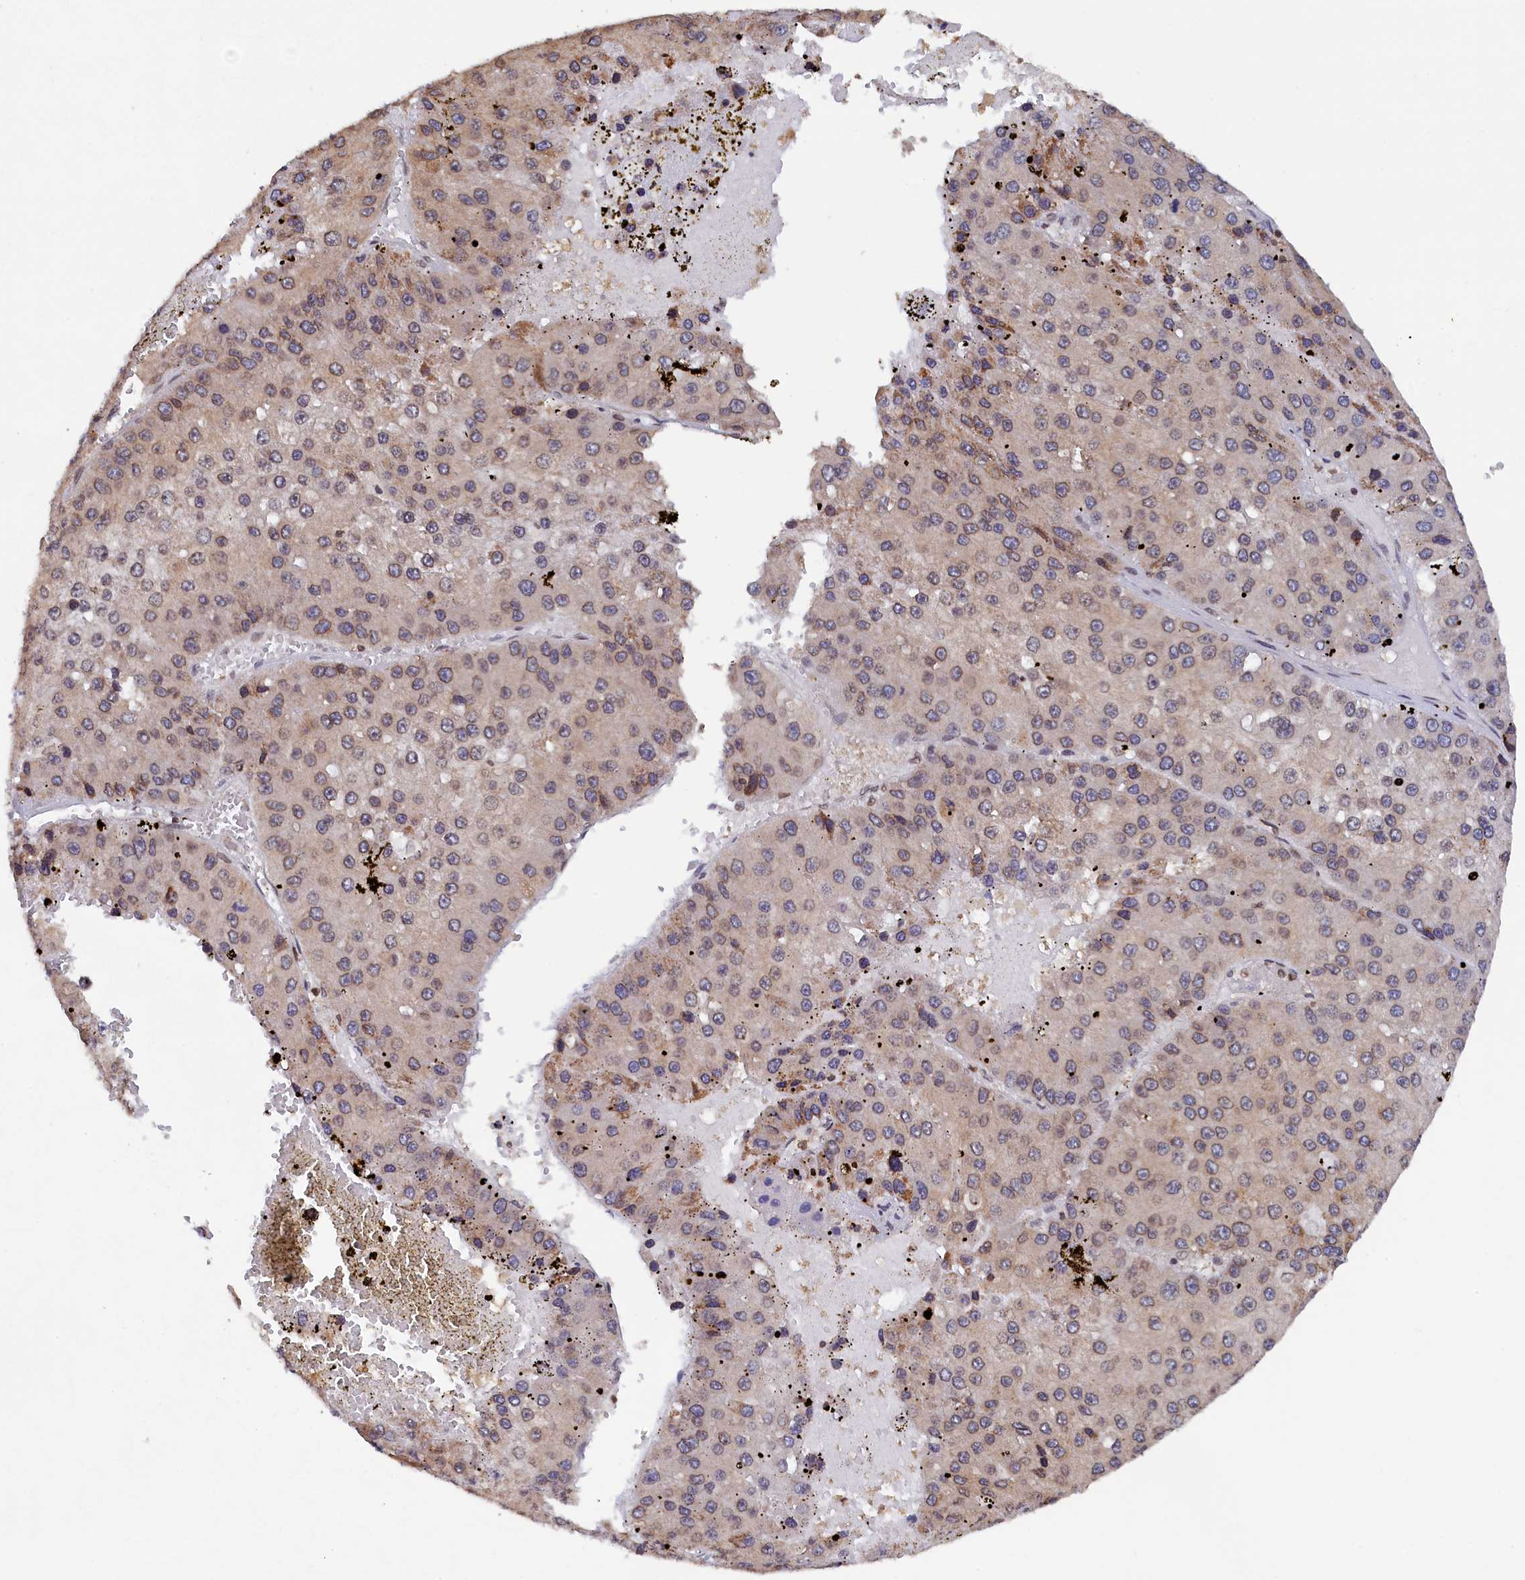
{"staining": {"intensity": "weak", "quantity": "25%-75%", "location": "cytoplasmic/membranous,nuclear"}, "tissue": "liver cancer", "cell_type": "Tumor cells", "image_type": "cancer", "snomed": [{"axis": "morphology", "description": "Carcinoma, Hepatocellular, NOS"}, {"axis": "topography", "description": "Liver"}], "caption": "Liver cancer (hepatocellular carcinoma) stained with DAB immunohistochemistry (IHC) shows low levels of weak cytoplasmic/membranous and nuclear positivity in approximately 25%-75% of tumor cells. Using DAB (brown) and hematoxylin (blue) stains, captured at high magnification using brightfield microscopy.", "gene": "ANKEF1", "patient": {"sex": "female", "age": 73}}